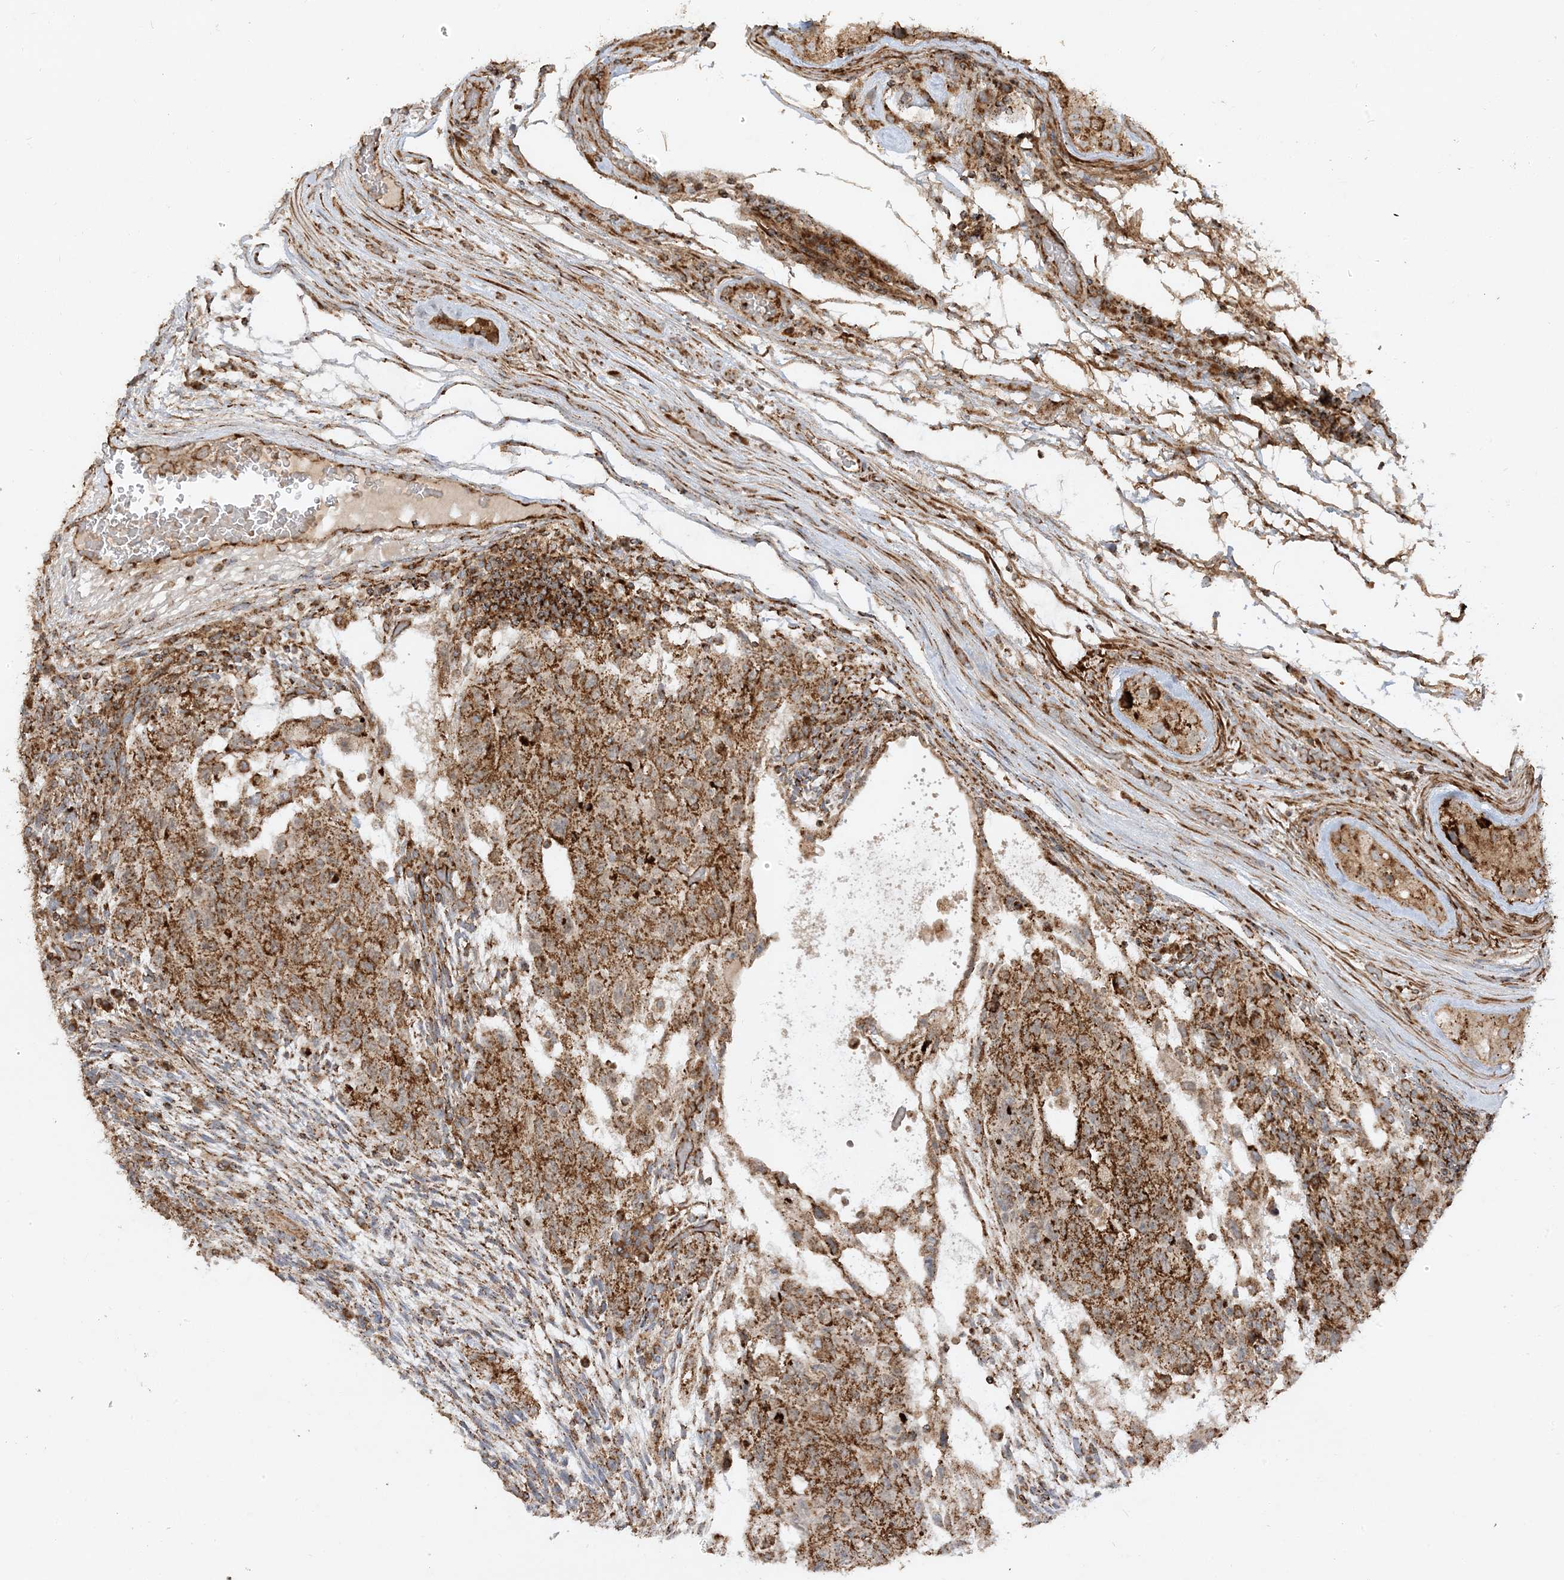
{"staining": {"intensity": "strong", "quantity": ">75%", "location": "cytoplasmic/membranous"}, "tissue": "testis cancer", "cell_type": "Tumor cells", "image_type": "cancer", "snomed": [{"axis": "morphology", "description": "Normal tissue, NOS"}, {"axis": "morphology", "description": "Carcinoma, Embryonal, NOS"}, {"axis": "topography", "description": "Testis"}], "caption": "Testis cancer stained for a protein (brown) demonstrates strong cytoplasmic/membranous positive staining in approximately >75% of tumor cells.", "gene": "AARS2", "patient": {"sex": "male", "age": 36}}